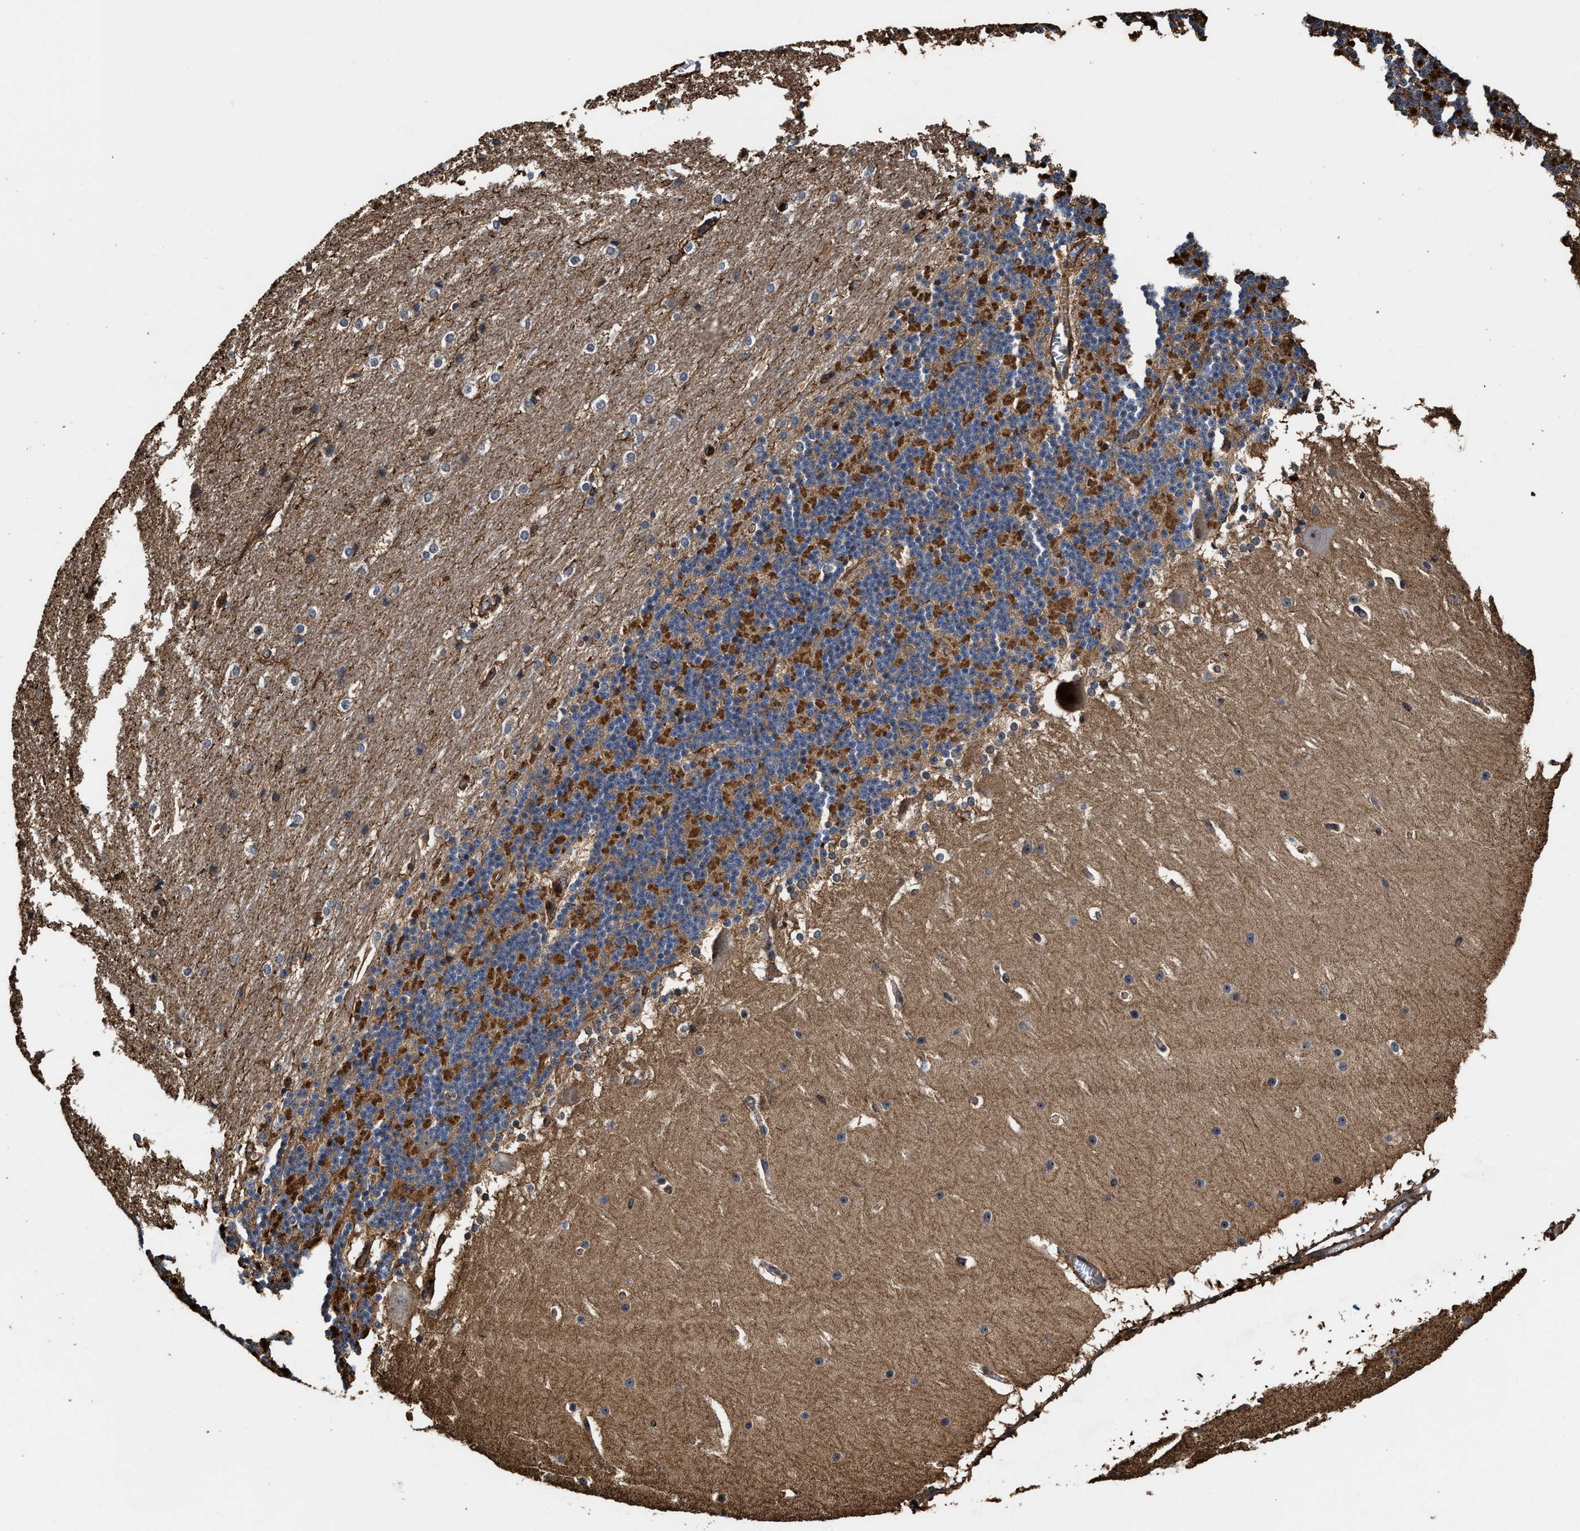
{"staining": {"intensity": "moderate", "quantity": "25%-75%", "location": "cytoplasmic/membranous"}, "tissue": "cerebellum", "cell_type": "Cells in granular layer", "image_type": "normal", "snomed": [{"axis": "morphology", "description": "Normal tissue, NOS"}, {"axis": "topography", "description": "Cerebellum"}], "caption": "High-power microscopy captured an immunohistochemistry (IHC) micrograph of normal cerebellum, revealing moderate cytoplasmic/membranous staining in about 25%-75% of cells in granular layer.", "gene": "KBTBD2", "patient": {"sex": "female", "age": 19}}